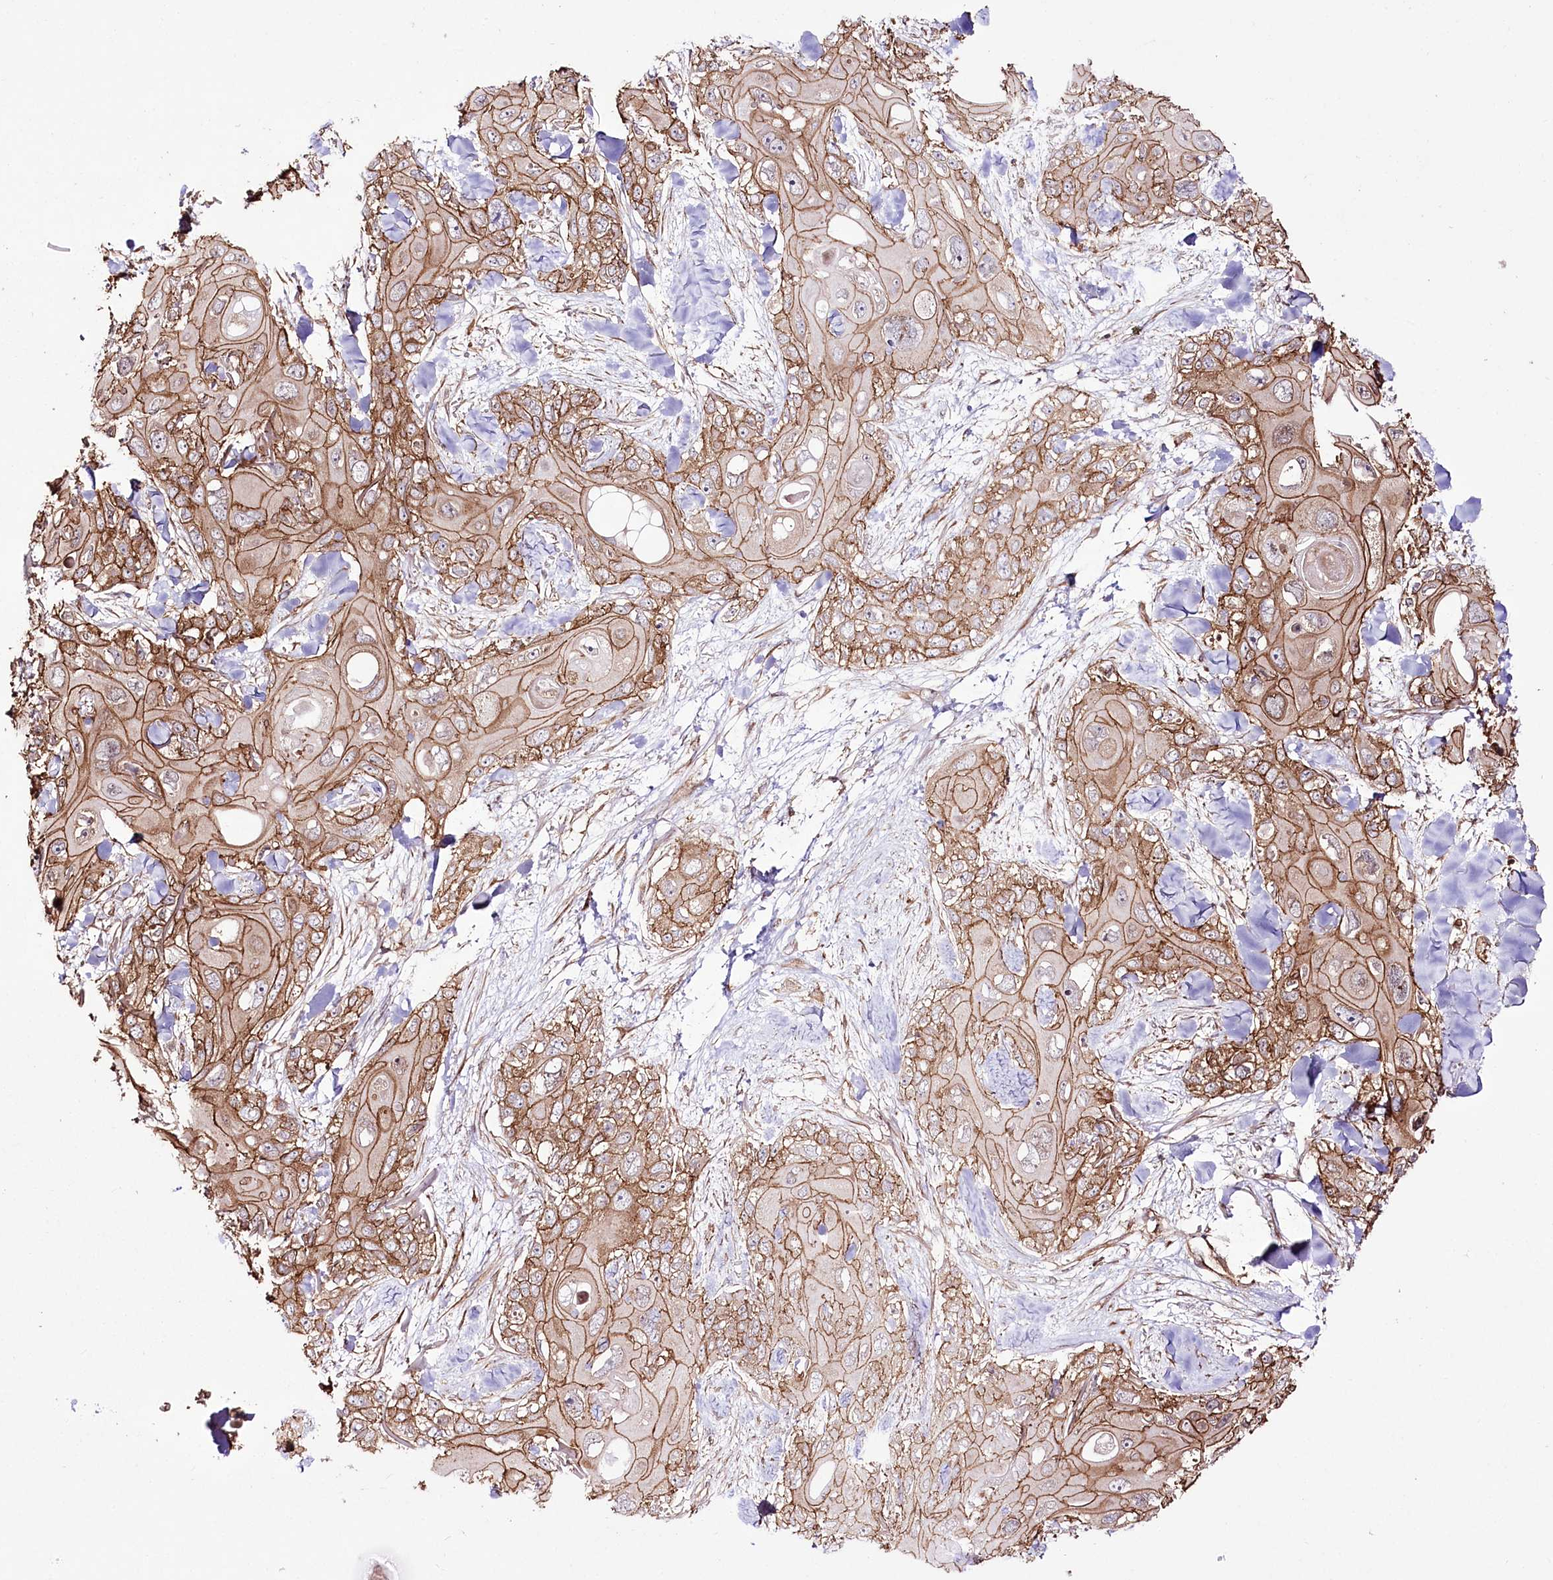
{"staining": {"intensity": "strong", "quantity": ">75%", "location": "cytoplasmic/membranous"}, "tissue": "skin cancer", "cell_type": "Tumor cells", "image_type": "cancer", "snomed": [{"axis": "morphology", "description": "Normal tissue, NOS"}, {"axis": "morphology", "description": "Squamous cell carcinoma, NOS"}, {"axis": "topography", "description": "Skin"}], "caption": "Skin cancer tissue demonstrates strong cytoplasmic/membranous positivity in about >75% of tumor cells, visualized by immunohistochemistry.", "gene": "DHX29", "patient": {"sex": "male", "age": 72}}